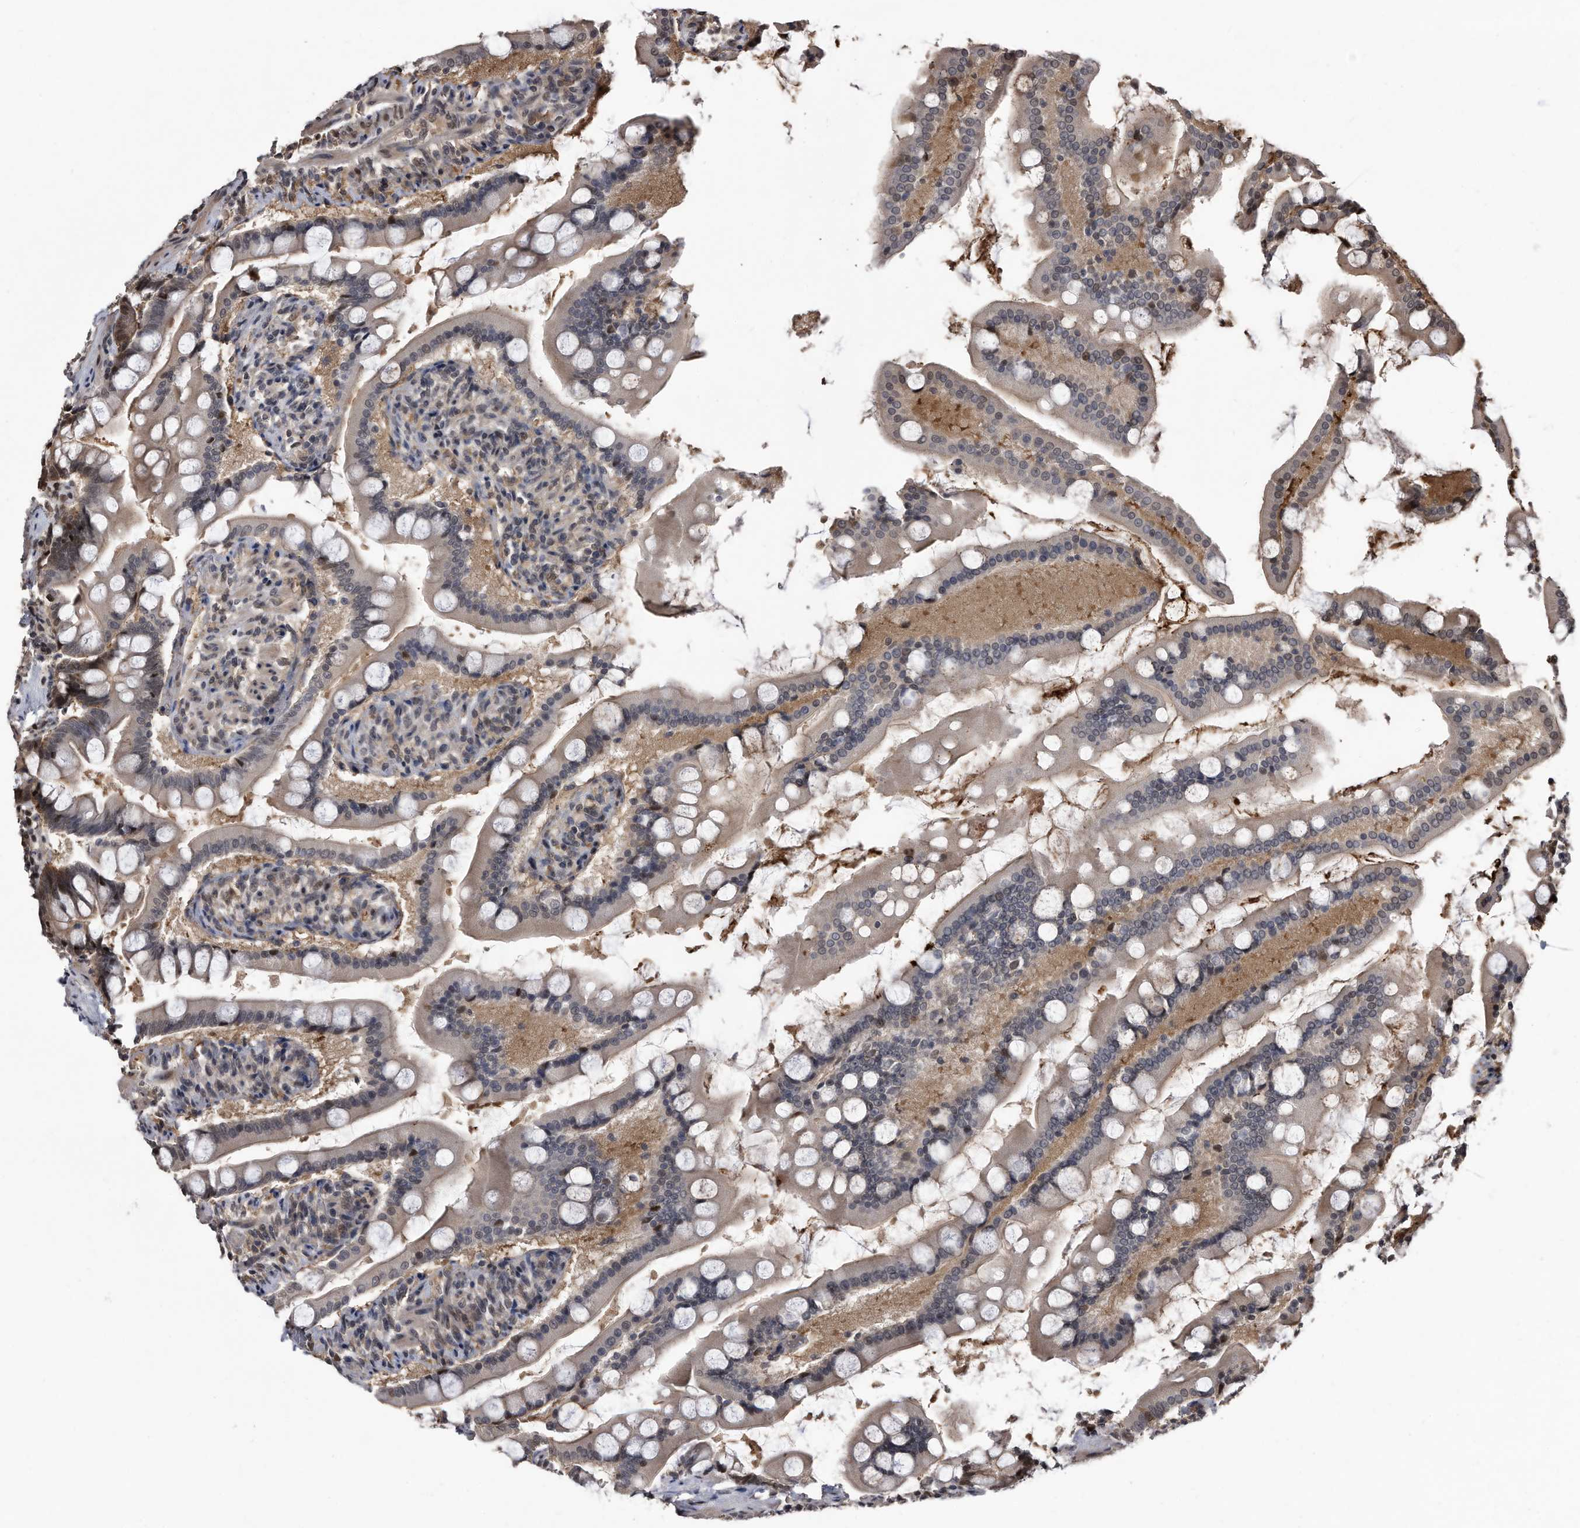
{"staining": {"intensity": "moderate", "quantity": "<25%", "location": "cytoplasmic/membranous,nuclear"}, "tissue": "small intestine", "cell_type": "Glandular cells", "image_type": "normal", "snomed": [{"axis": "morphology", "description": "Normal tissue, NOS"}, {"axis": "topography", "description": "Small intestine"}], "caption": "Immunohistochemical staining of benign human small intestine demonstrates <25% levels of moderate cytoplasmic/membranous,nuclear protein positivity in about <25% of glandular cells.", "gene": "RAD23B", "patient": {"sex": "male", "age": 41}}